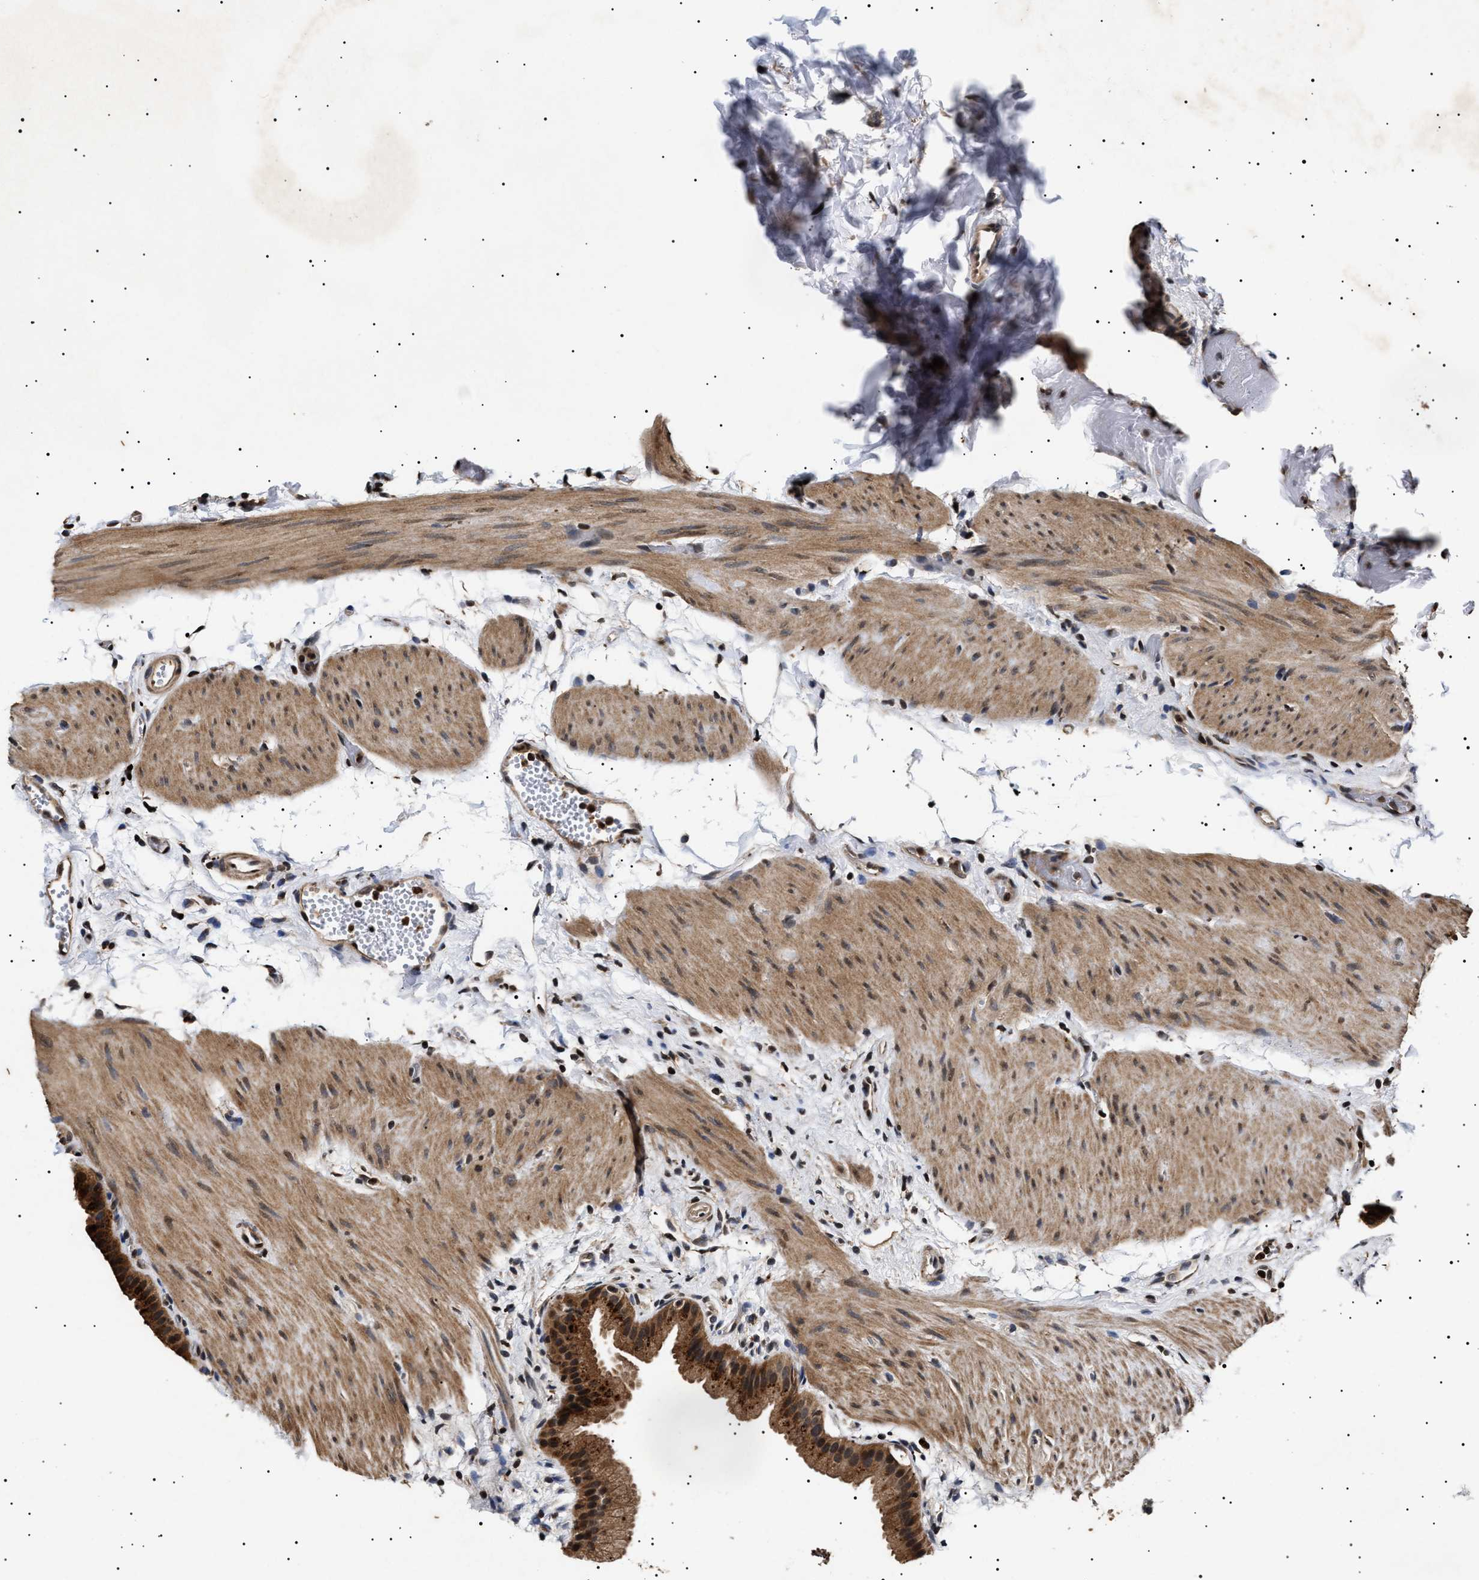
{"staining": {"intensity": "strong", "quantity": ">75%", "location": "cytoplasmic/membranous,nuclear"}, "tissue": "gallbladder", "cell_type": "Glandular cells", "image_type": "normal", "snomed": [{"axis": "morphology", "description": "Normal tissue, NOS"}, {"axis": "topography", "description": "Gallbladder"}], "caption": "Strong cytoplasmic/membranous,nuclear positivity for a protein is present in approximately >75% of glandular cells of normal gallbladder using IHC.", "gene": "KIF21A", "patient": {"sex": "female", "age": 64}}